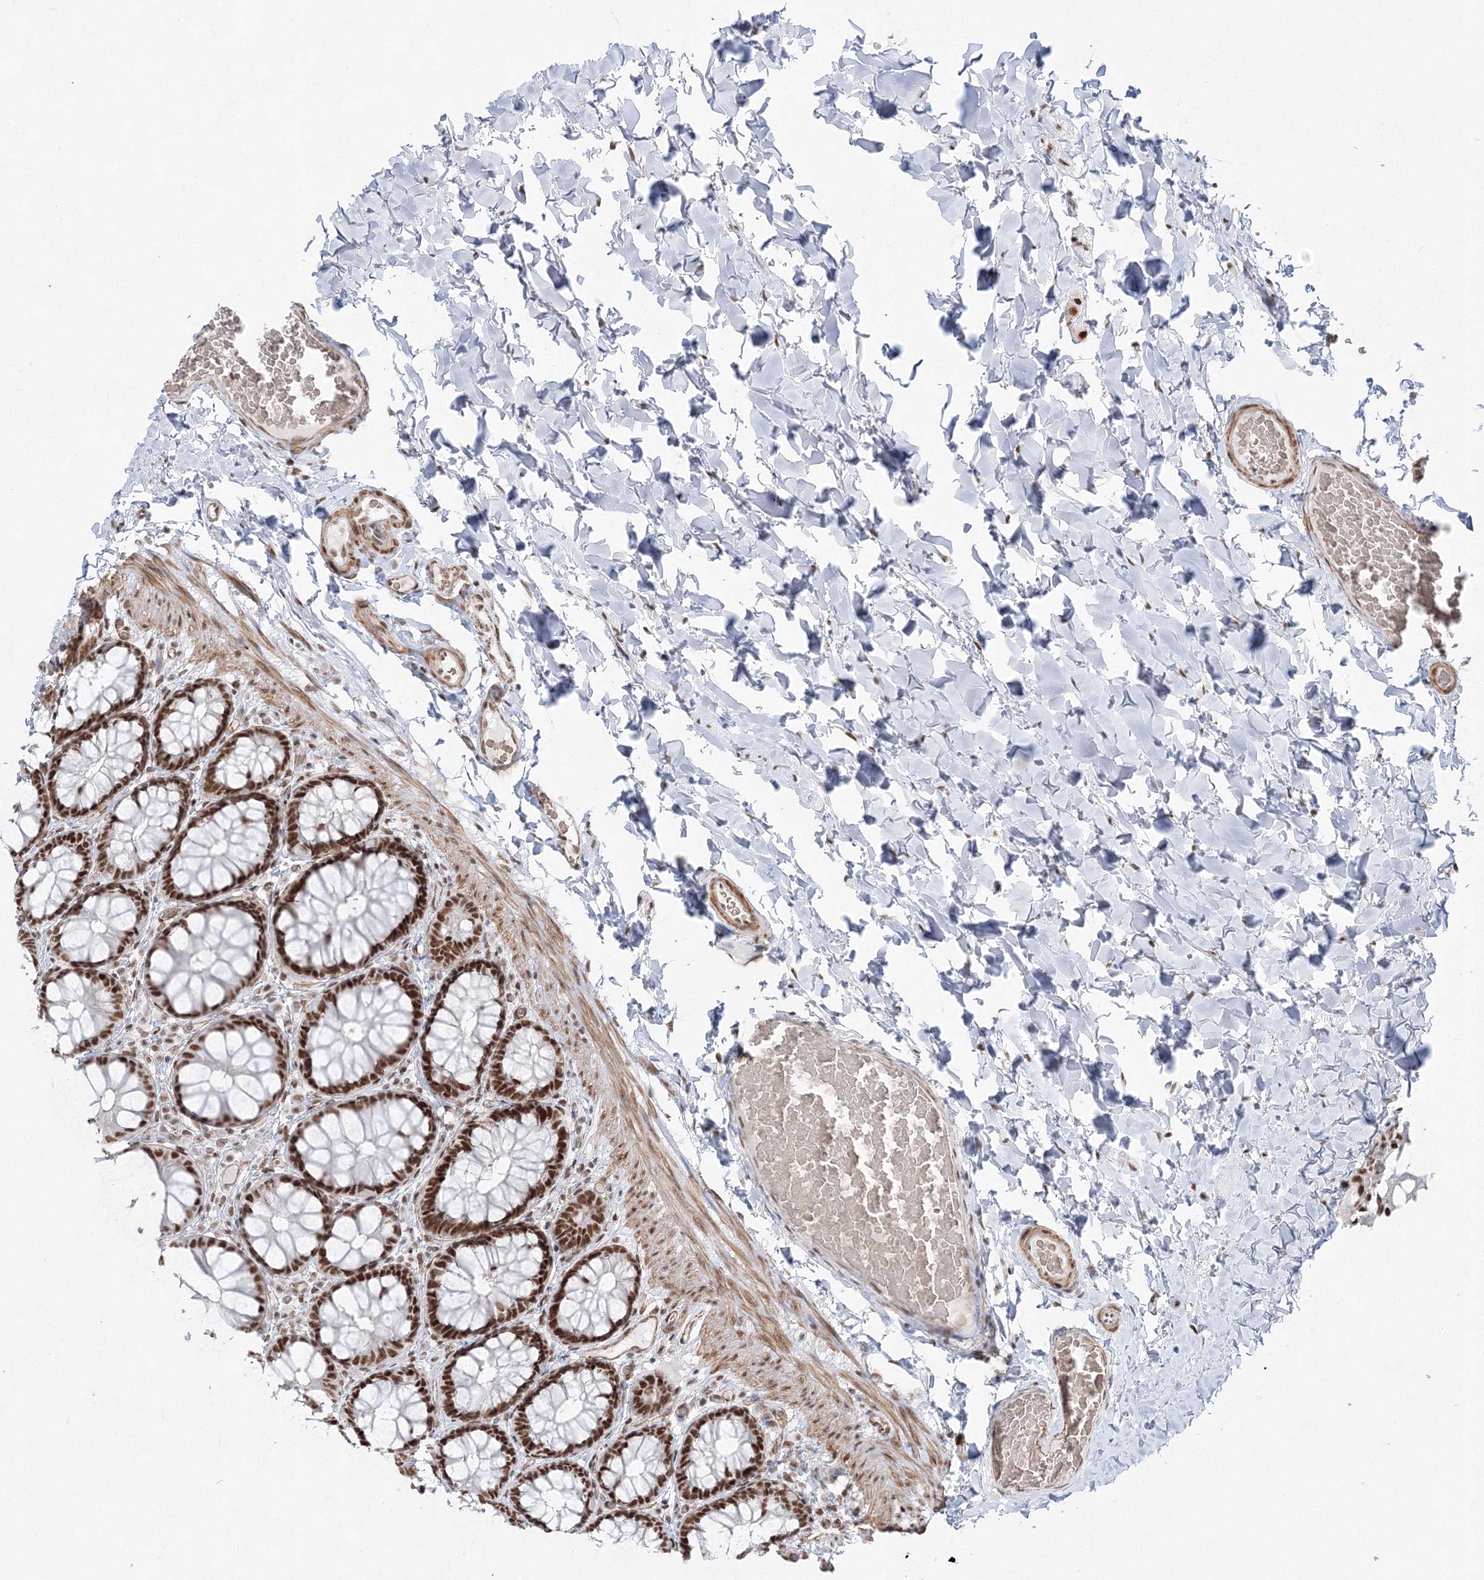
{"staining": {"intensity": "moderate", "quantity": ">75%", "location": "cytoplasmic/membranous,nuclear"}, "tissue": "colon", "cell_type": "Endothelial cells", "image_type": "normal", "snomed": [{"axis": "morphology", "description": "Normal tissue, NOS"}, {"axis": "topography", "description": "Colon"}], "caption": "Immunohistochemistry (IHC) histopathology image of normal human colon stained for a protein (brown), which displays medium levels of moderate cytoplasmic/membranous,nuclear positivity in about >75% of endothelial cells.", "gene": "ZNF638", "patient": {"sex": "male", "age": 47}}